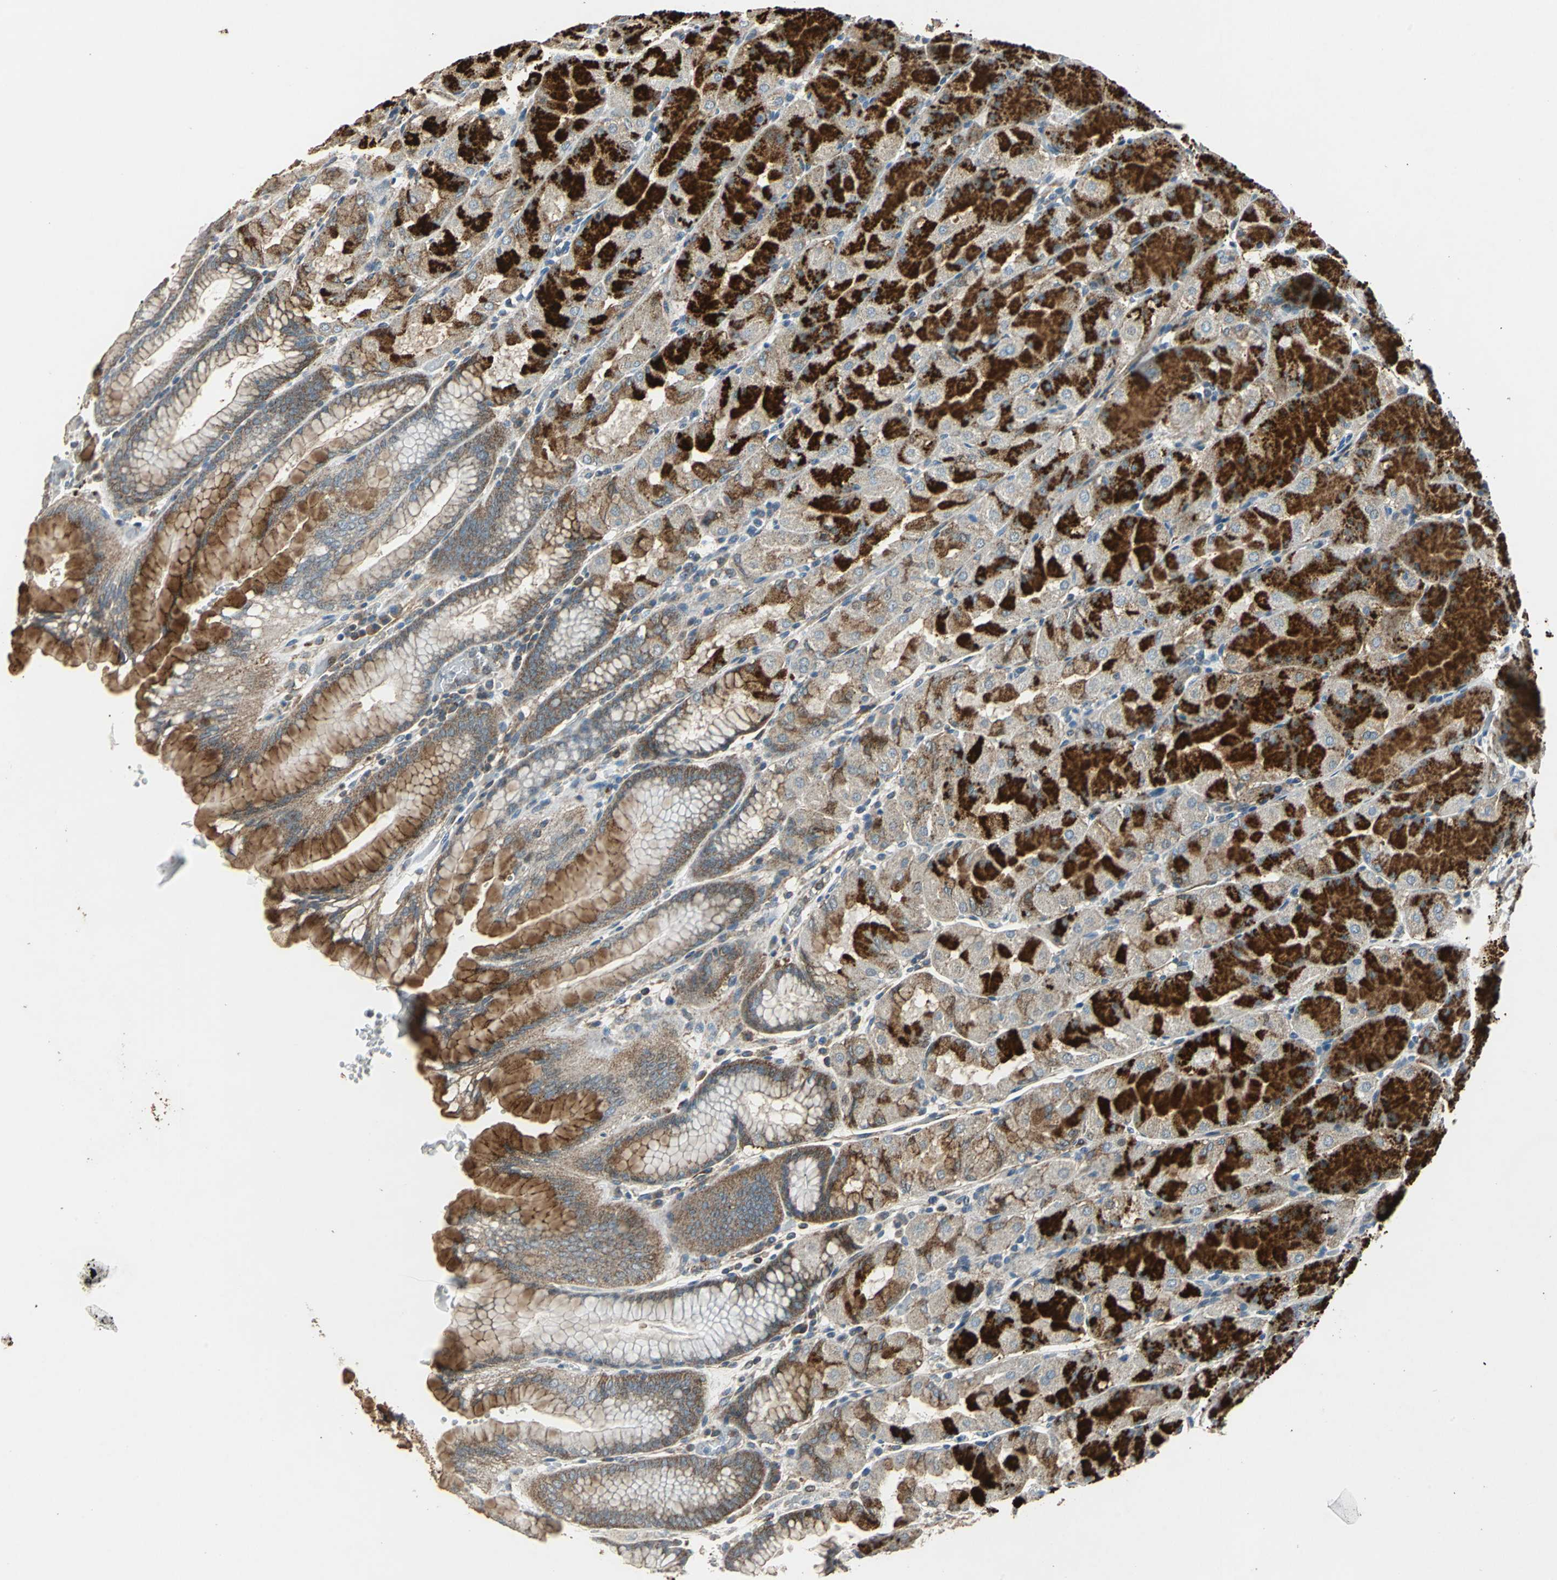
{"staining": {"intensity": "strong", "quantity": "25%-75%", "location": "cytoplasmic/membranous"}, "tissue": "stomach", "cell_type": "Glandular cells", "image_type": "normal", "snomed": [{"axis": "morphology", "description": "Normal tissue, NOS"}, {"axis": "topography", "description": "Stomach, upper"}, {"axis": "topography", "description": "Stomach"}], "caption": "This photomicrograph demonstrates immunohistochemistry staining of benign human stomach, with high strong cytoplasmic/membranous positivity in about 25%-75% of glandular cells.", "gene": "DNAJB4", "patient": {"sex": "male", "age": 76}}